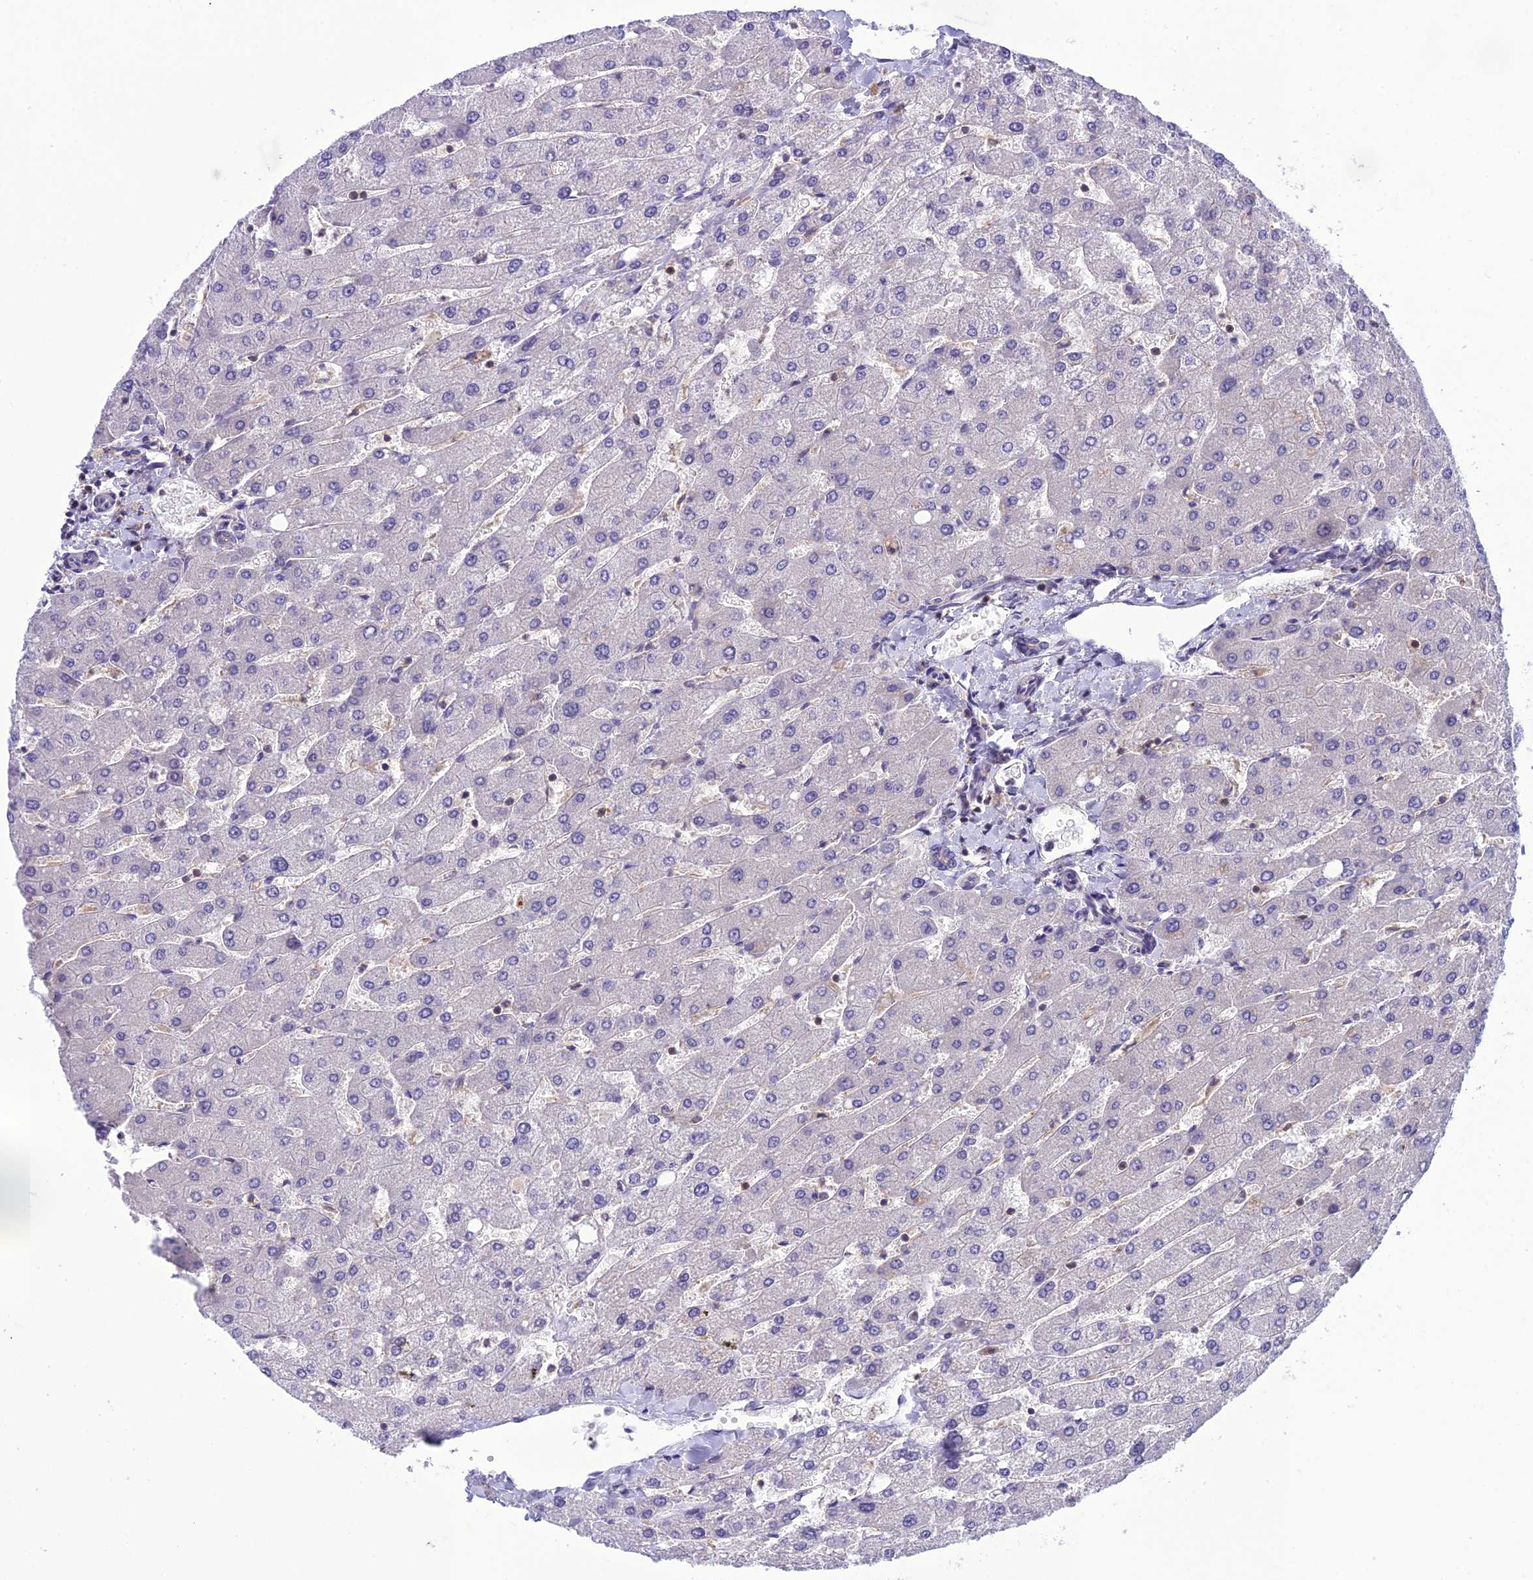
{"staining": {"intensity": "negative", "quantity": "none", "location": "none"}, "tissue": "liver", "cell_type": "Cholangiocytes", "image_type": "normal", "snomed": [{"axis": "morphology", "description": "Normal tissue, NOS"}, {"axis": "topography", "description": "Liver"}], "caption": "Immunohistochemistry of normal liver demonstrates no expression in cholangiocytes.", "gene": "GDF6", "patient": {"sex": "male", "age": 55}}